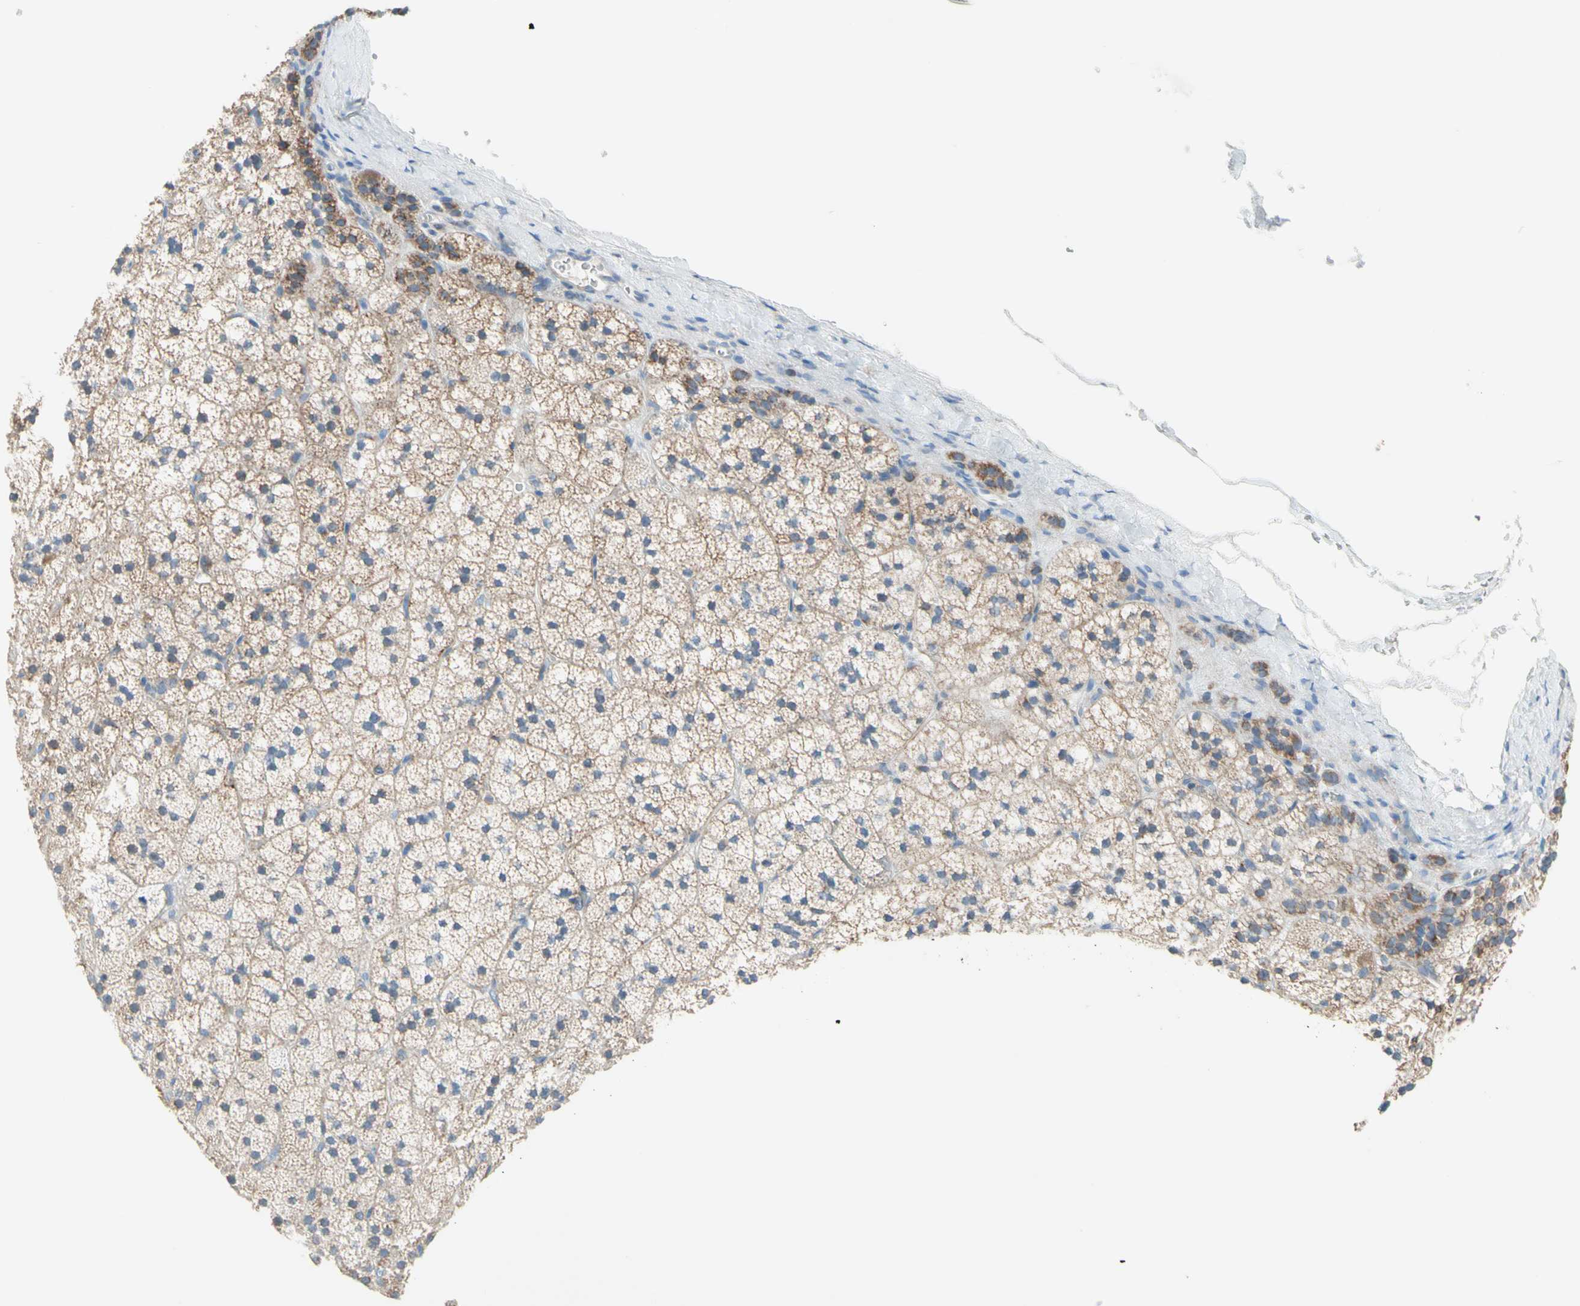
{"staining": {"intensity": "weak", "quantity": ">75%", "location": "cytoplasmic/membranous"}, "tissue": "adrenal gland", "cell_type": "Glandular cells", "image_type": "normal", "snomed": [{"axis": "morphology", "description": "Normal tissue, NOS"}, {"axis": "topography", "description": "Adrenal gland"}], "caption": "The histopathology image displays staining of unremarkable adrenal gland, revealing weak cytoplasmic/membranous protein positivity (brown color) within glandular cells.", "gene": "MFF", "patient": {"sex": "male", "age": 35}}